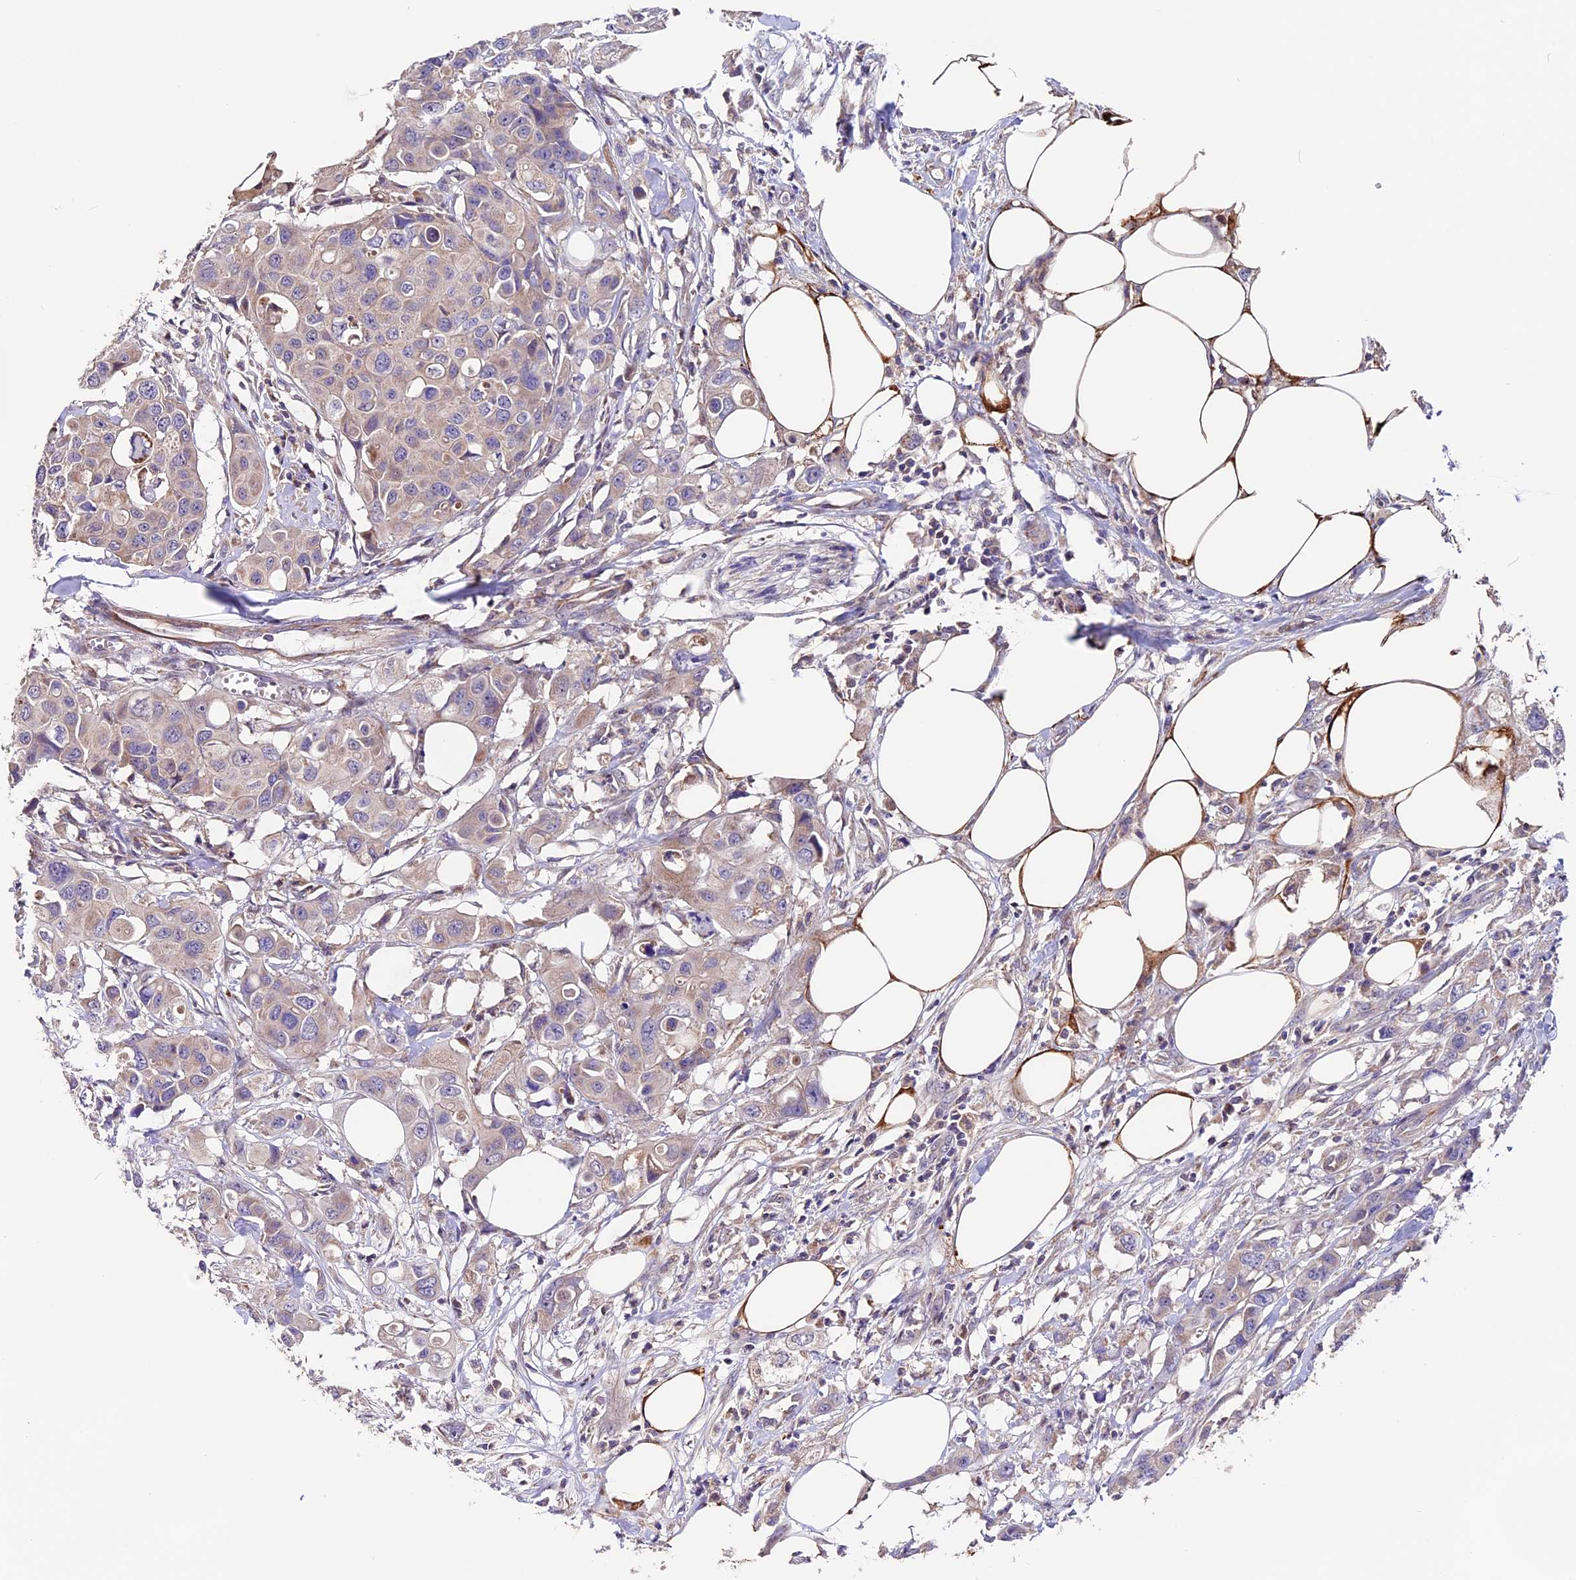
{"staining": {"intensity": "weak", "quantity": "<25%", "location": "cytoplasmic/membranous"}, "tissue": "colorectal cancer", "cell_type": "Tumor cells", "image_type": "cancer", "snomed": [{"axis": "morphology", "description": "Adenocarcinoma, NOS"}, {"axis": "topography", "description": "Colon"}], "caption": "A histopathology image of colorectal cancer (adenocarcinoma) stained for a protein demonstrates no brown staining in tumor cells. (IHC, brightfield microscopy, high magnification).", "gene": "DDX28", "patient": {"sex": "male", "age": 77}}